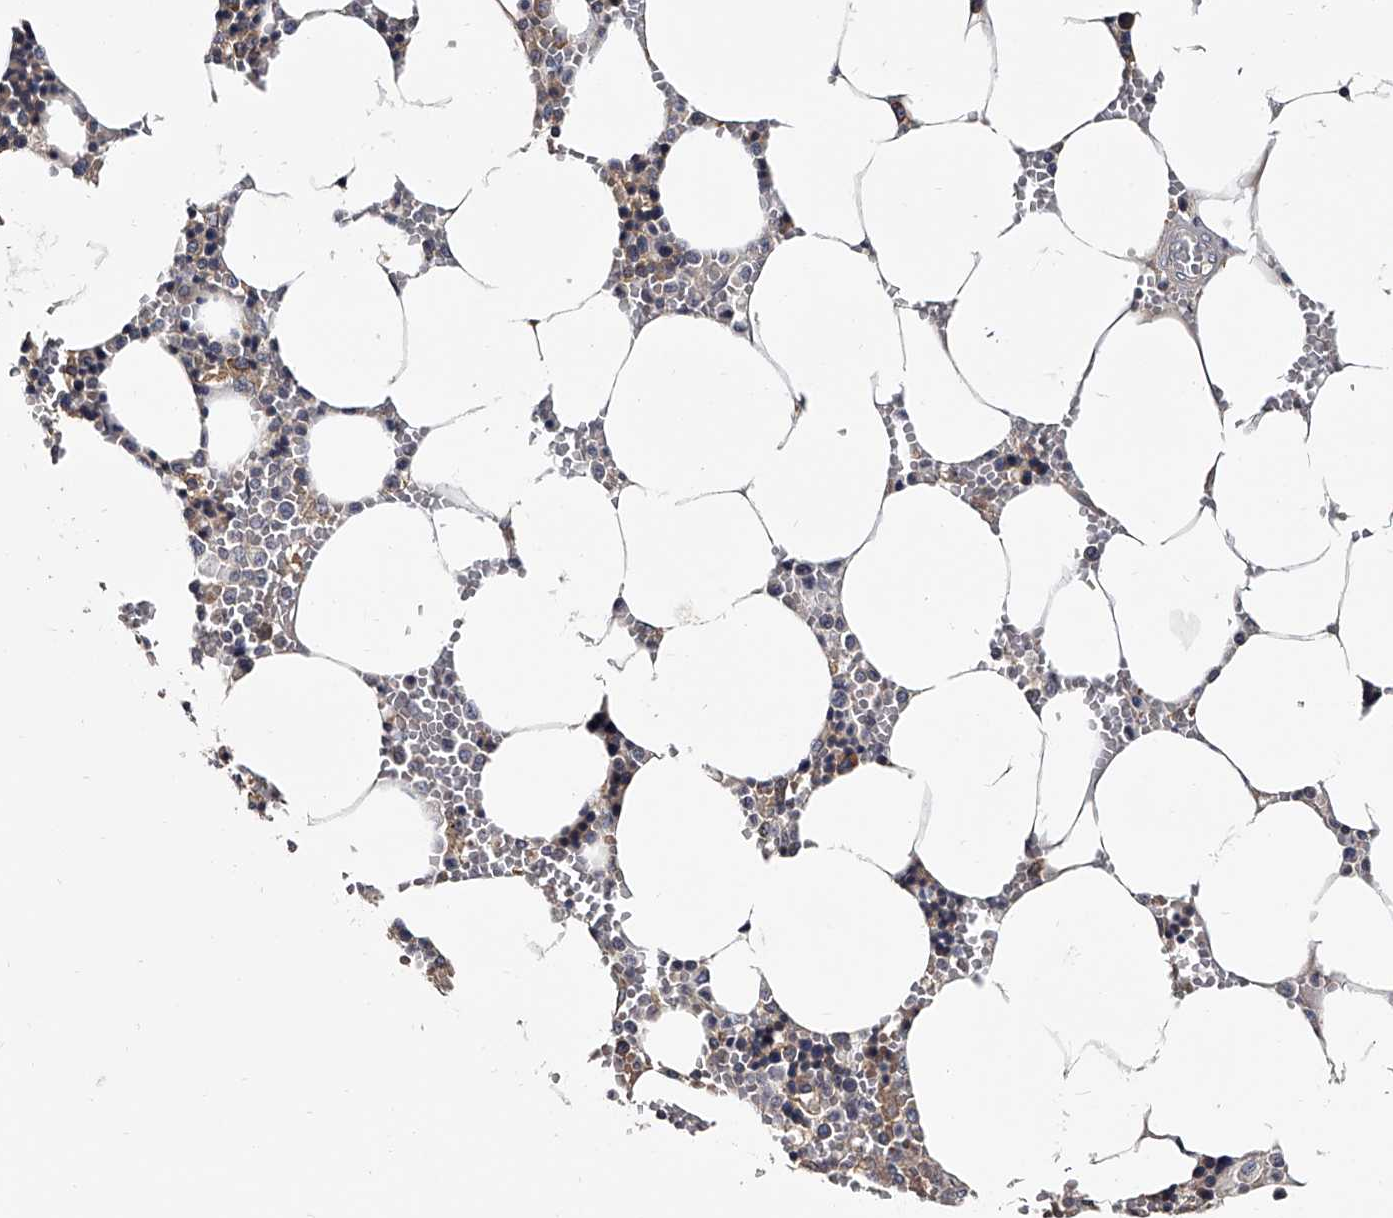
{"staining": {"intensity": "weak", "quantity": "<25%", "location": "cytoplasmic/membranous"}, "tissue": "bone marrow", "cell_type": "Hematopoietic cells", "image_type": "normal", "snomed": [{"axis": "morphology", "description": "Normal tissue, NOS"}, {"axis": "topography", "description": "Bone marrow"}], "caption": "Micrograph shows no significant protein expression in hematopoietic cells of benign bone marrow. (Stains: DAB (3,3'-diaminobenzidine) immunohistochemistry (IHC) with hematoxylin counter stain, Microscopy: brightfield microscopy at high magnification).", "gene": "GAPVD1", "patient": {"sex": "male", "age": 70}}